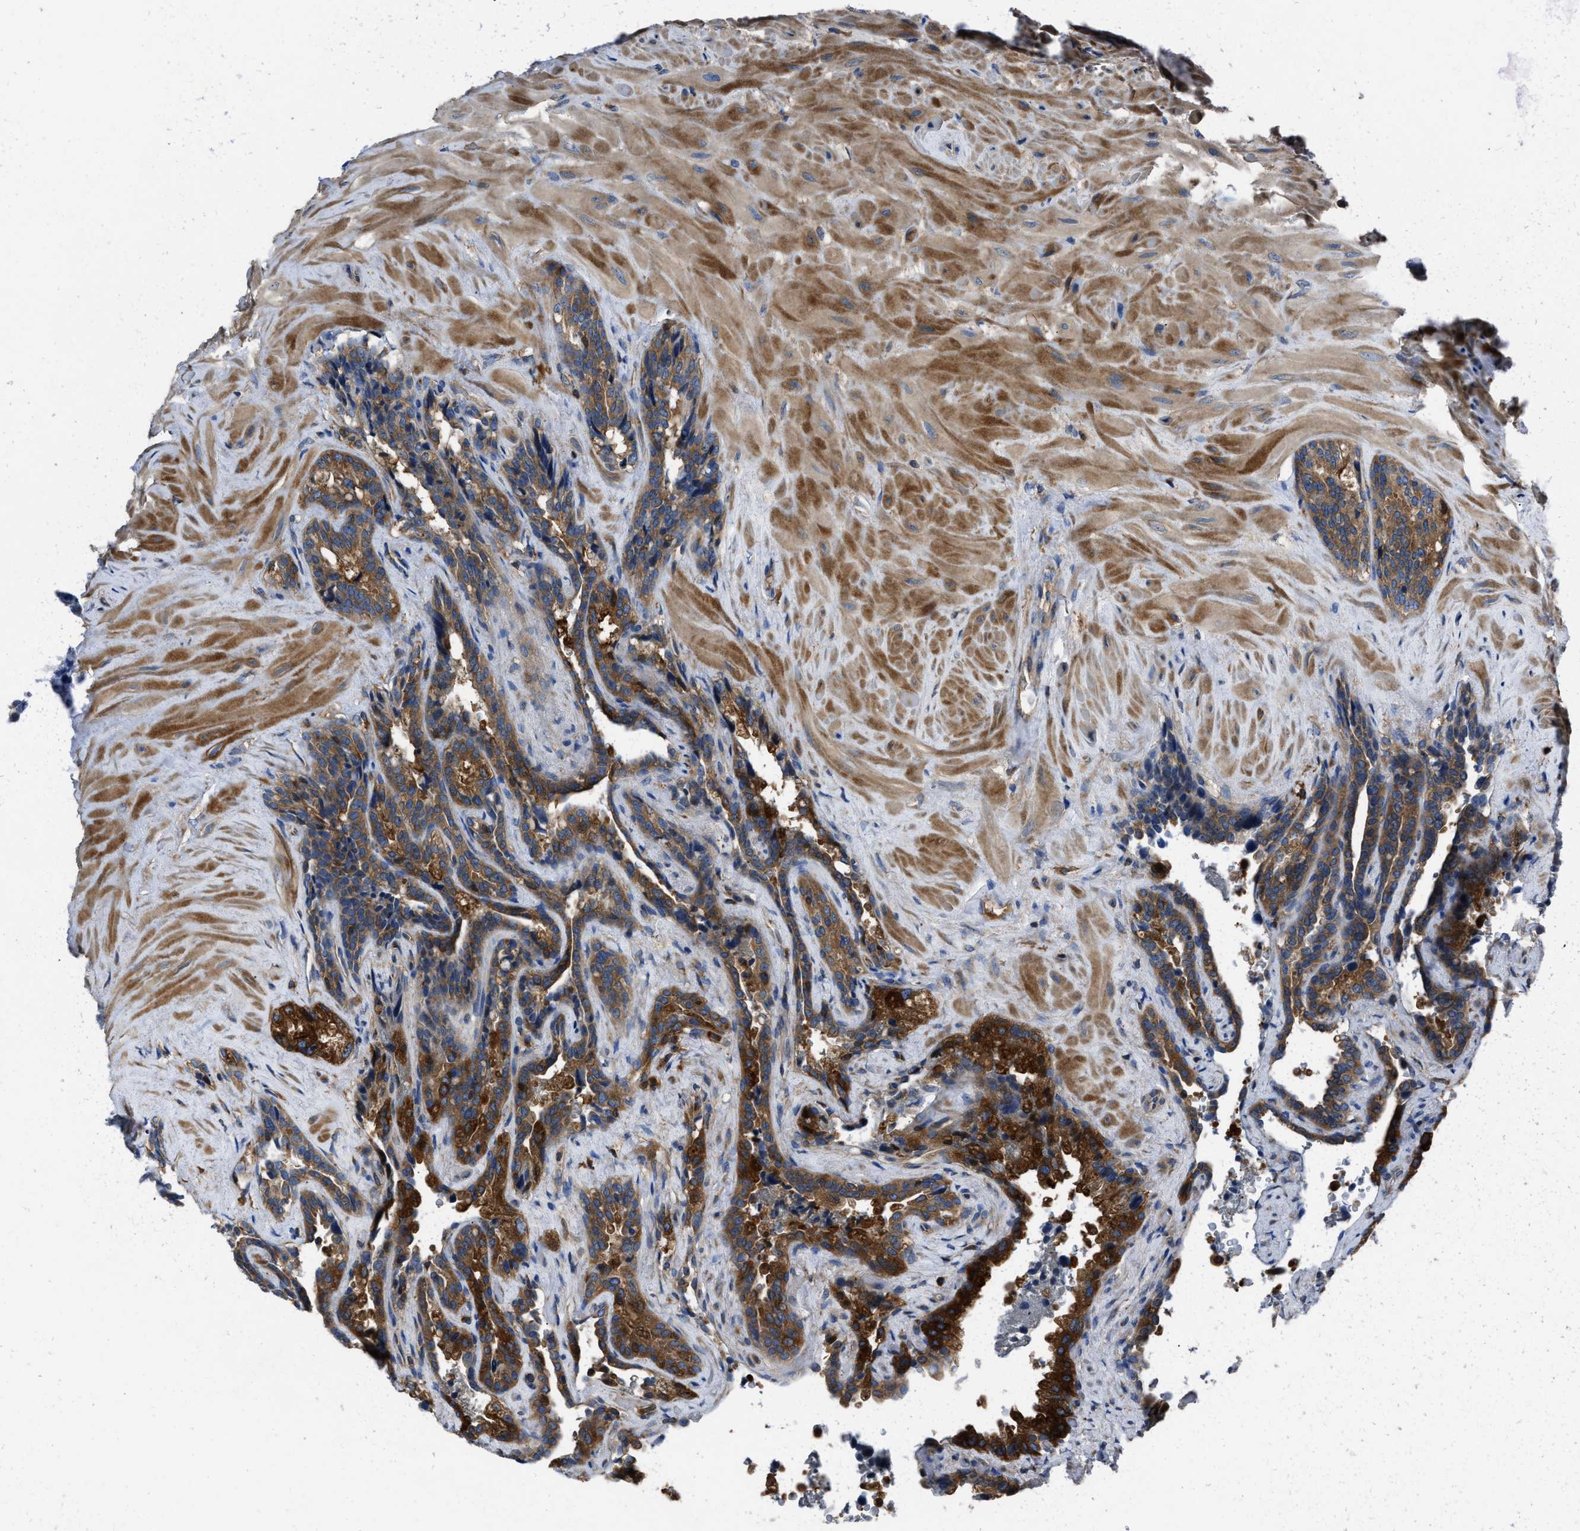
{"staining": {"intensity": "strong", "quantity": "25%-75%", "location": "cytoplasmic/membranous"}, "tissue": "seminal vesicle", "cell_type": "Glandular cells", "image_type": "normal", "snomed": [{"axis": "morphology", "description": "Normal tissue, NOS"}, {"axis": "topography", "description": "Seminal veicle"}], "caption": "Strong cytoplasmic/membranous staining is present in about 25%-75% of glandular cells in unremarkable seminal vesicle.", "gene": "YARS1", "patient": {"sex": "male", "age": 68}}